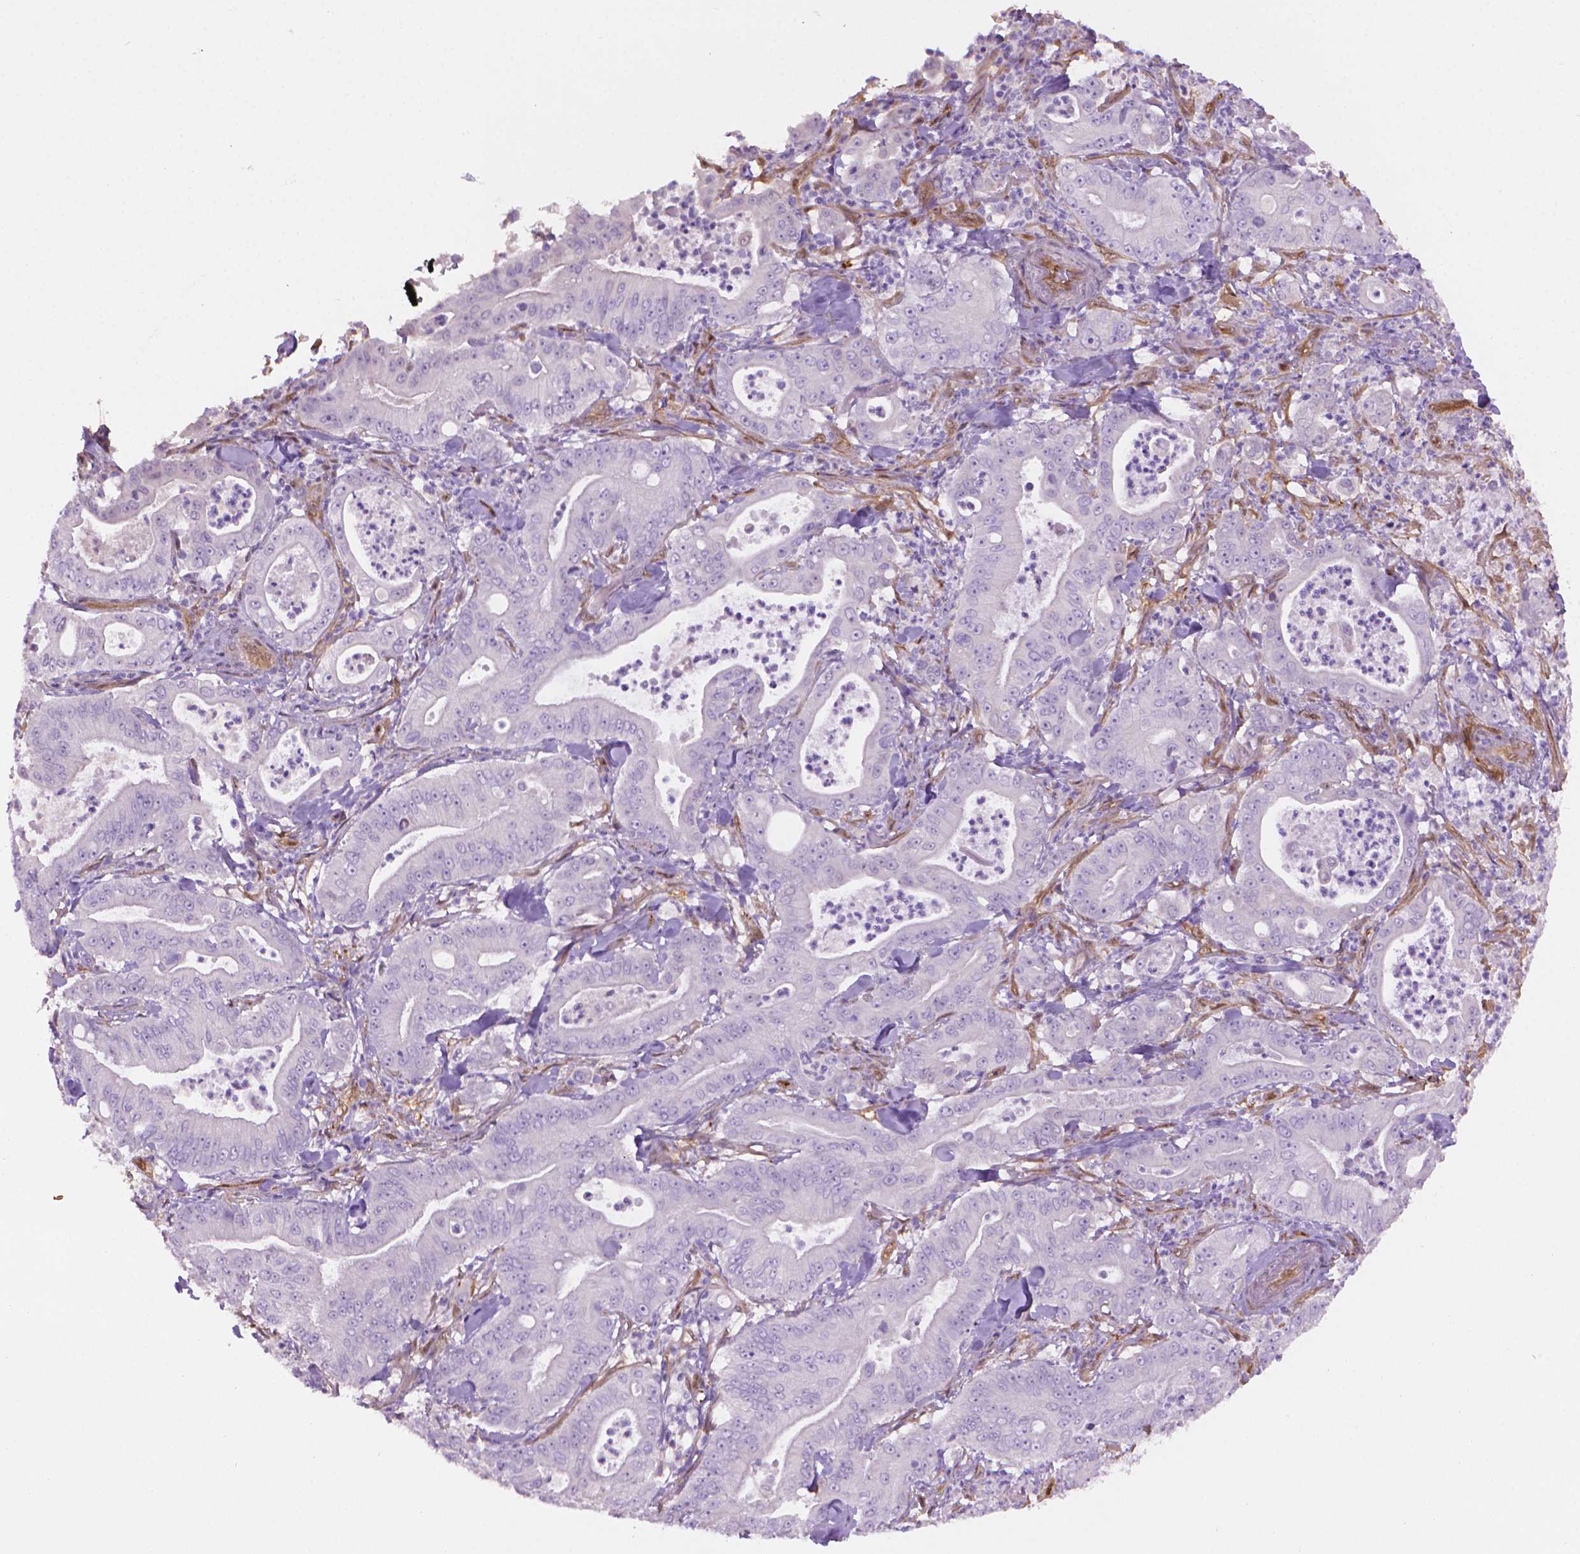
{"staining": {"intensity": "negative", "quantity": "none", "location": "none"}, "tissue": "pancreatic cancer", "cell_type": "Tumor cells", "image_type": "cancer", "snomed": [{"axis": "morphology", "description": "Adenocarcinoma, NOS"}, {"axis": "topography", "description": "Pancreas"}], "caption": "DAB (3,3'-diaminobenzidine) immunohistochemical staining of pancreatic cancer (adenocarcinoma) exhibits no significant staining in tumor cells.", "gene": "CLIC4", "patient": {"sex": "male", "age": 71}}